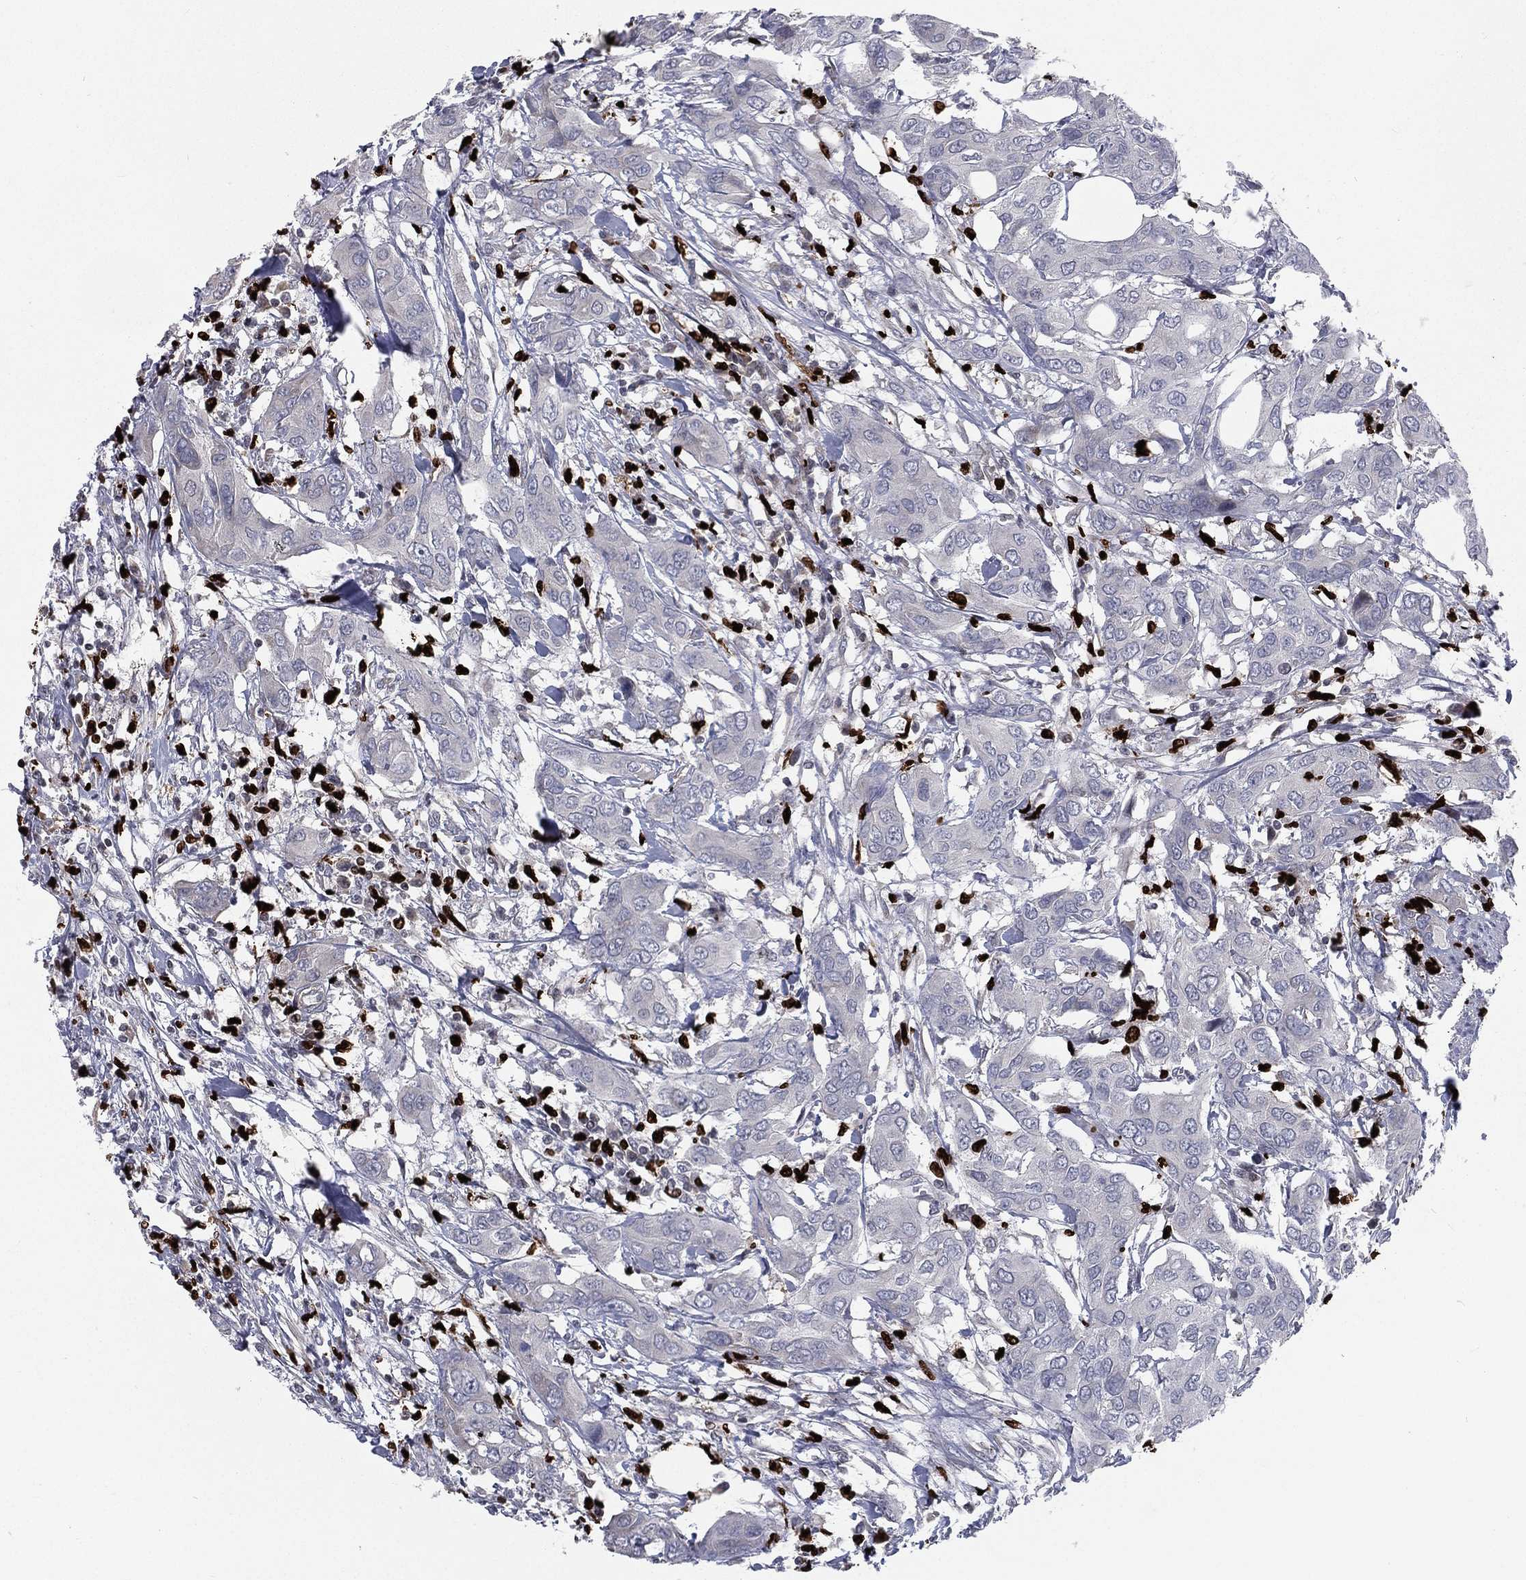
{"staining": {"intensity": "negative", "quantity": "none", "location": "none"}, "tissue": "urothelial cancer", "cell_type": "Tumor cells", "image_type": "cancer", "snomed": [{"axis": "morphology", "description": "Urothelial carcinoma, NOS"}, {"axis": "morphology", "description": "Urothelial carcinoma, High grade"}, {"axis": "topography", "description": "Urinary bladder"}], "caption": "IHC micrograph of human high-grade urothelial carcinoma stained for a protein (brown), which exhibits no expression in tumor cells.", "gene": "MNDA", "patient": {"sex": "male", "age": 63}}